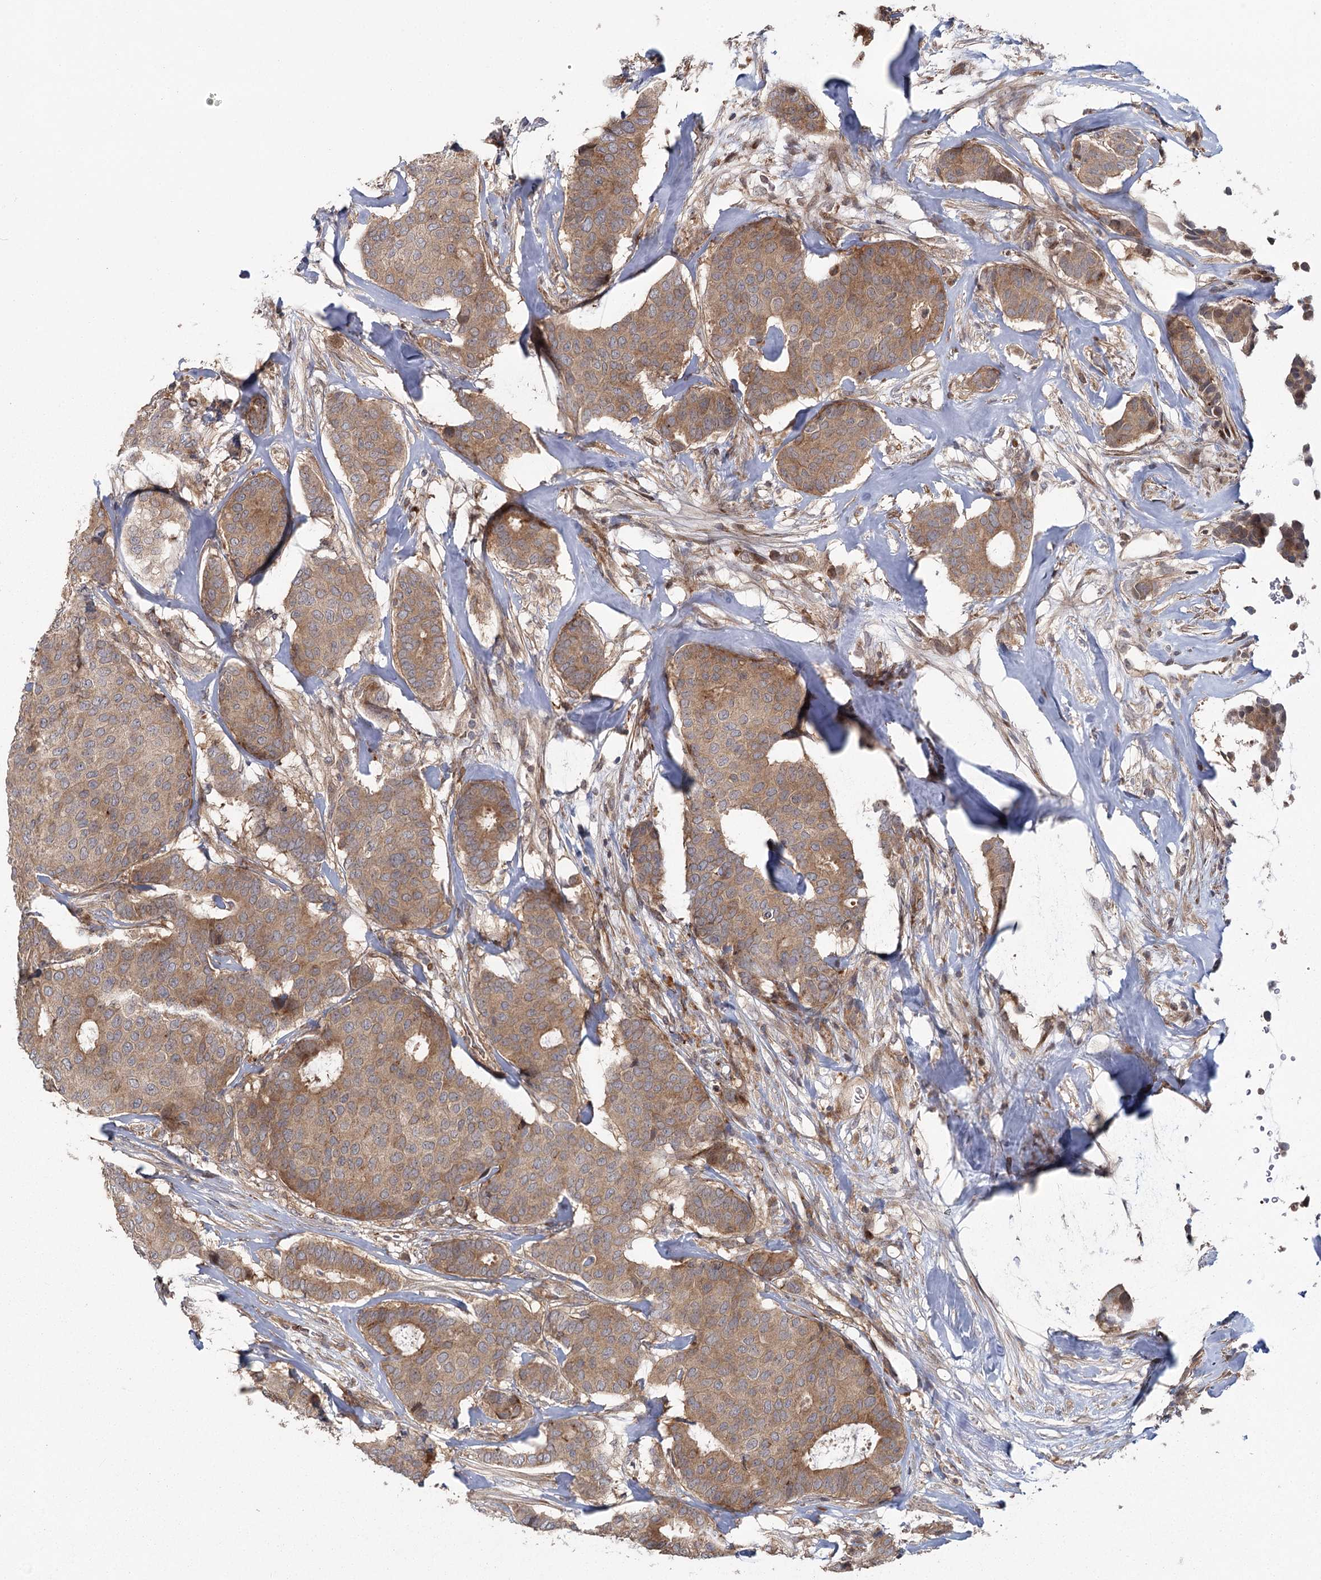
{"staining": {"intensity": "moderate", "quantity": ">75%", "location": "cytoplasmic/membranous"}, "tissue": "breast cancer", "cell_type": "Tumor cells", "image_type": "cancer", "snomed": [{"axis": "morphology", "description": "Duct carcinoma"}, {"axis": "topography", "description": "Breast"}], "caption": "Human intraductal carcinoma (breast) stained with a protein marker demonstrates moderate staining in tumor cells.", "gene": "RAPGEF6", "patient": {"sex": "female", "age": 75}}